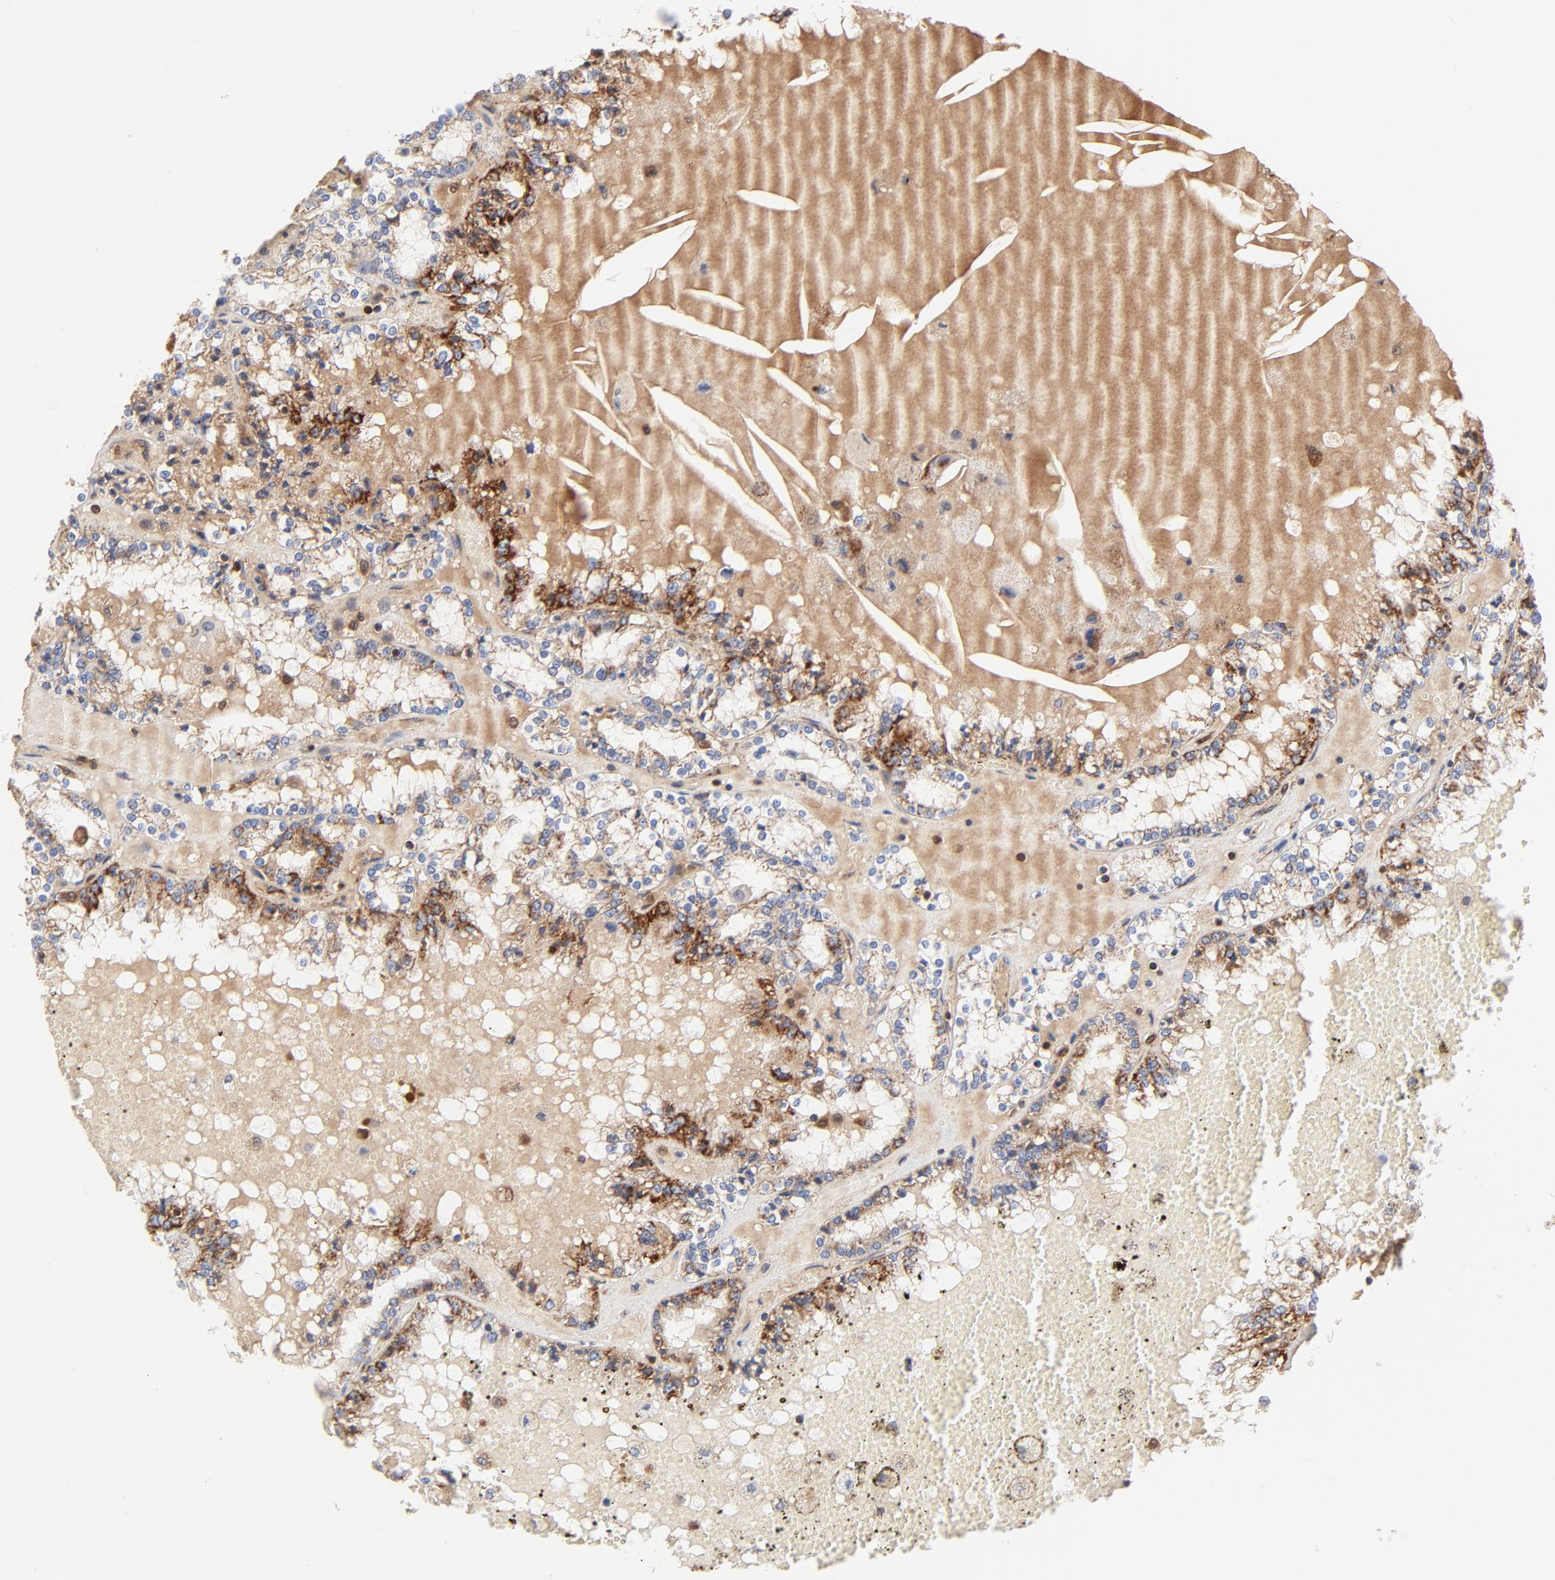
{"staining": {"intensity": "strong", "quantity": "25%-75%", "location": "cytoplasmic/membranous"}, "tissue": "renal cancer", "cell_type": "Tumor cells", "image_type": "cancer", "snomed": [{"axis": "morphology", "description": "Adenocarcinoma, NOS"}, {"axis": "topography", "description": "Kidney"}], "caption": "Strong cytoplasmic/membranous protein expression is identified in approximately 25%-75% of tumor cells in adenocarcinoma (renal).", "gene": "DIABLO", "patient": {"sex": "female", "age": 56}}